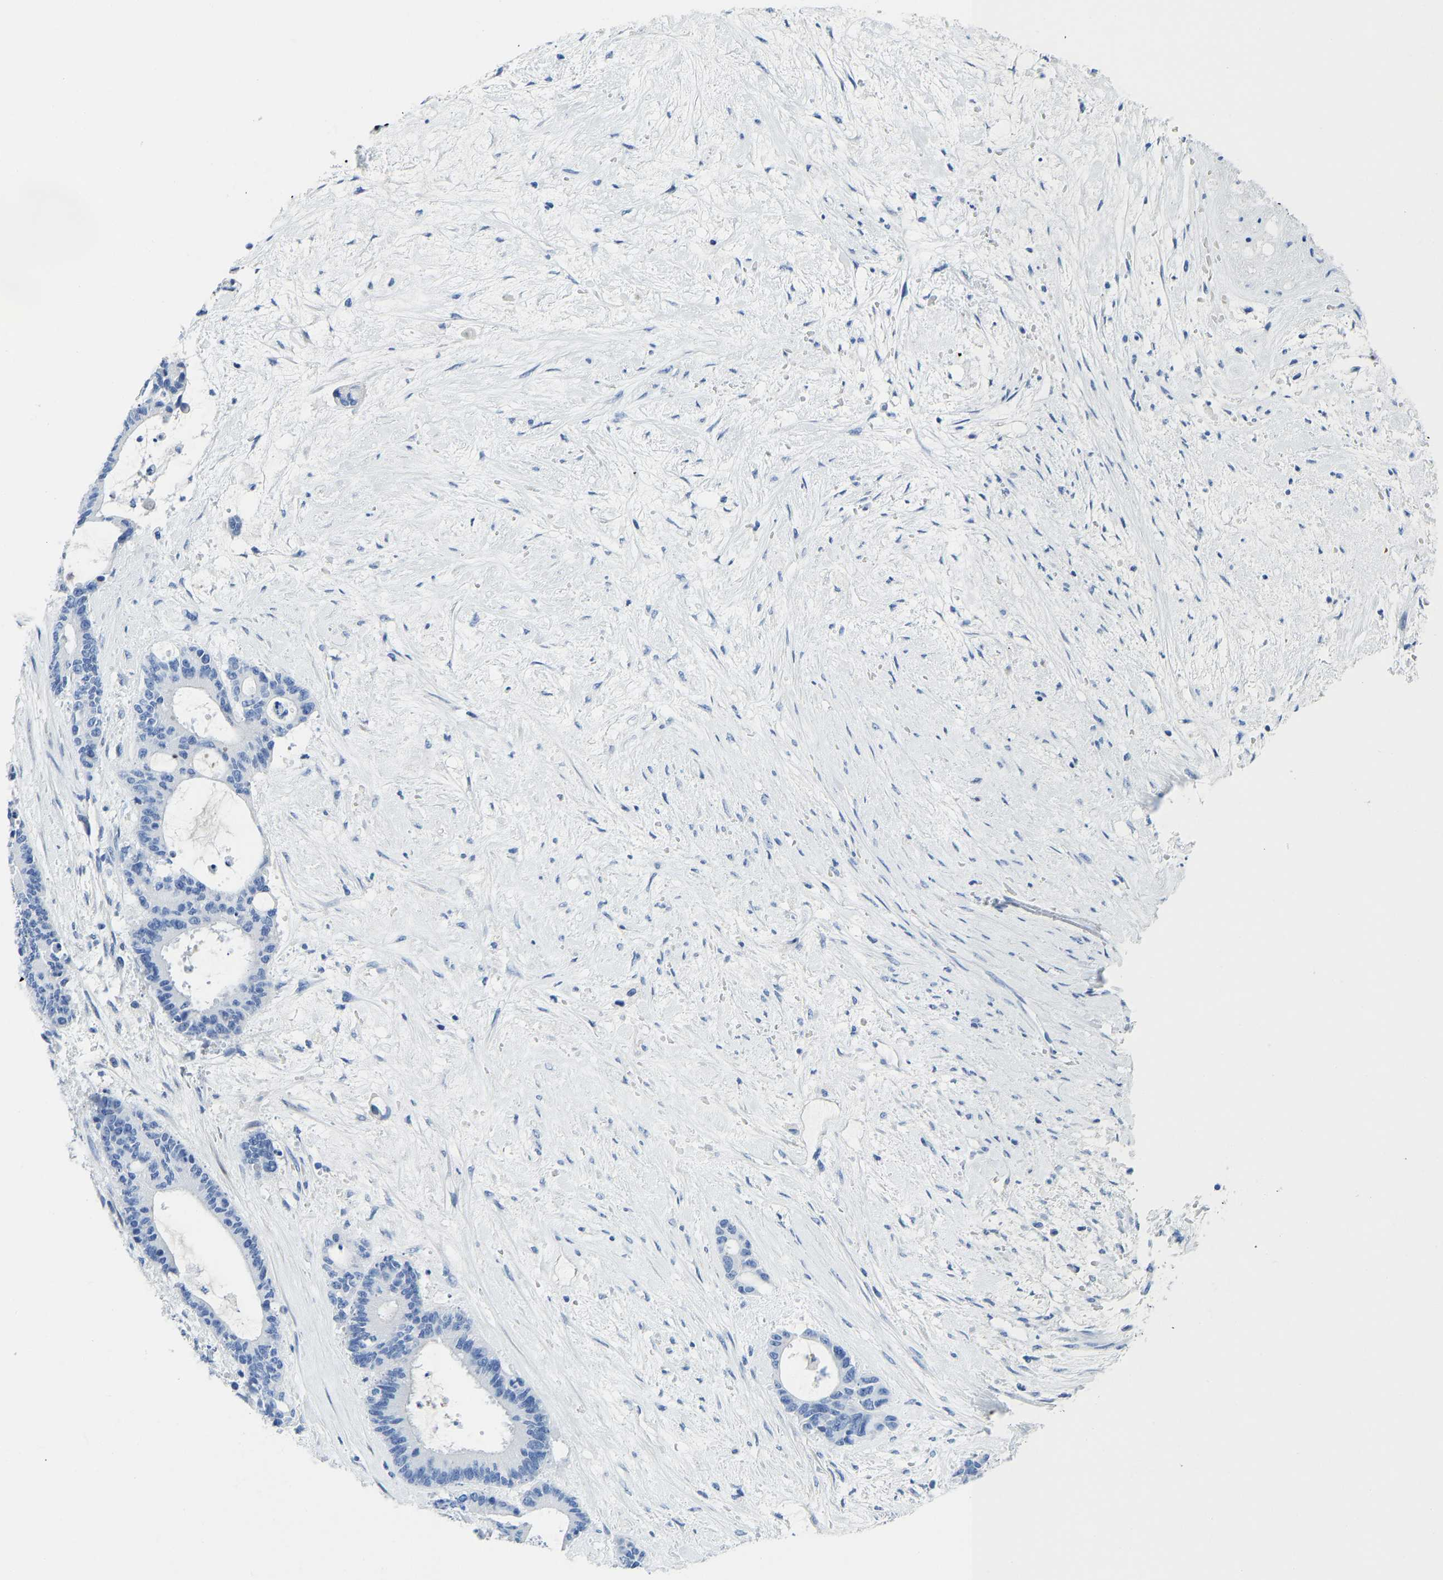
{"staining": {"intensity": "negative", "quantity": "none", "location": "none"}, "tissue": "liver cancer", "cell_type": "Tumor cells", "image_type": "cancer", "snomed": [{"axis": "morphology", "description": "Normal tissue, NOS"}, {"axis": "morphology", "description": "Cholangiocarcinoma"}, {"axis": "topography", "description": "Liver"}, {"axis": "topography", "description": "Peripheral nerve tissue"}], "caption": "There is no significant staining in tumor cells of liver cancer (cholangiocarcinoma).", "gene": "NKAIN3", "patient": {"sex": "female", "age": 73}}